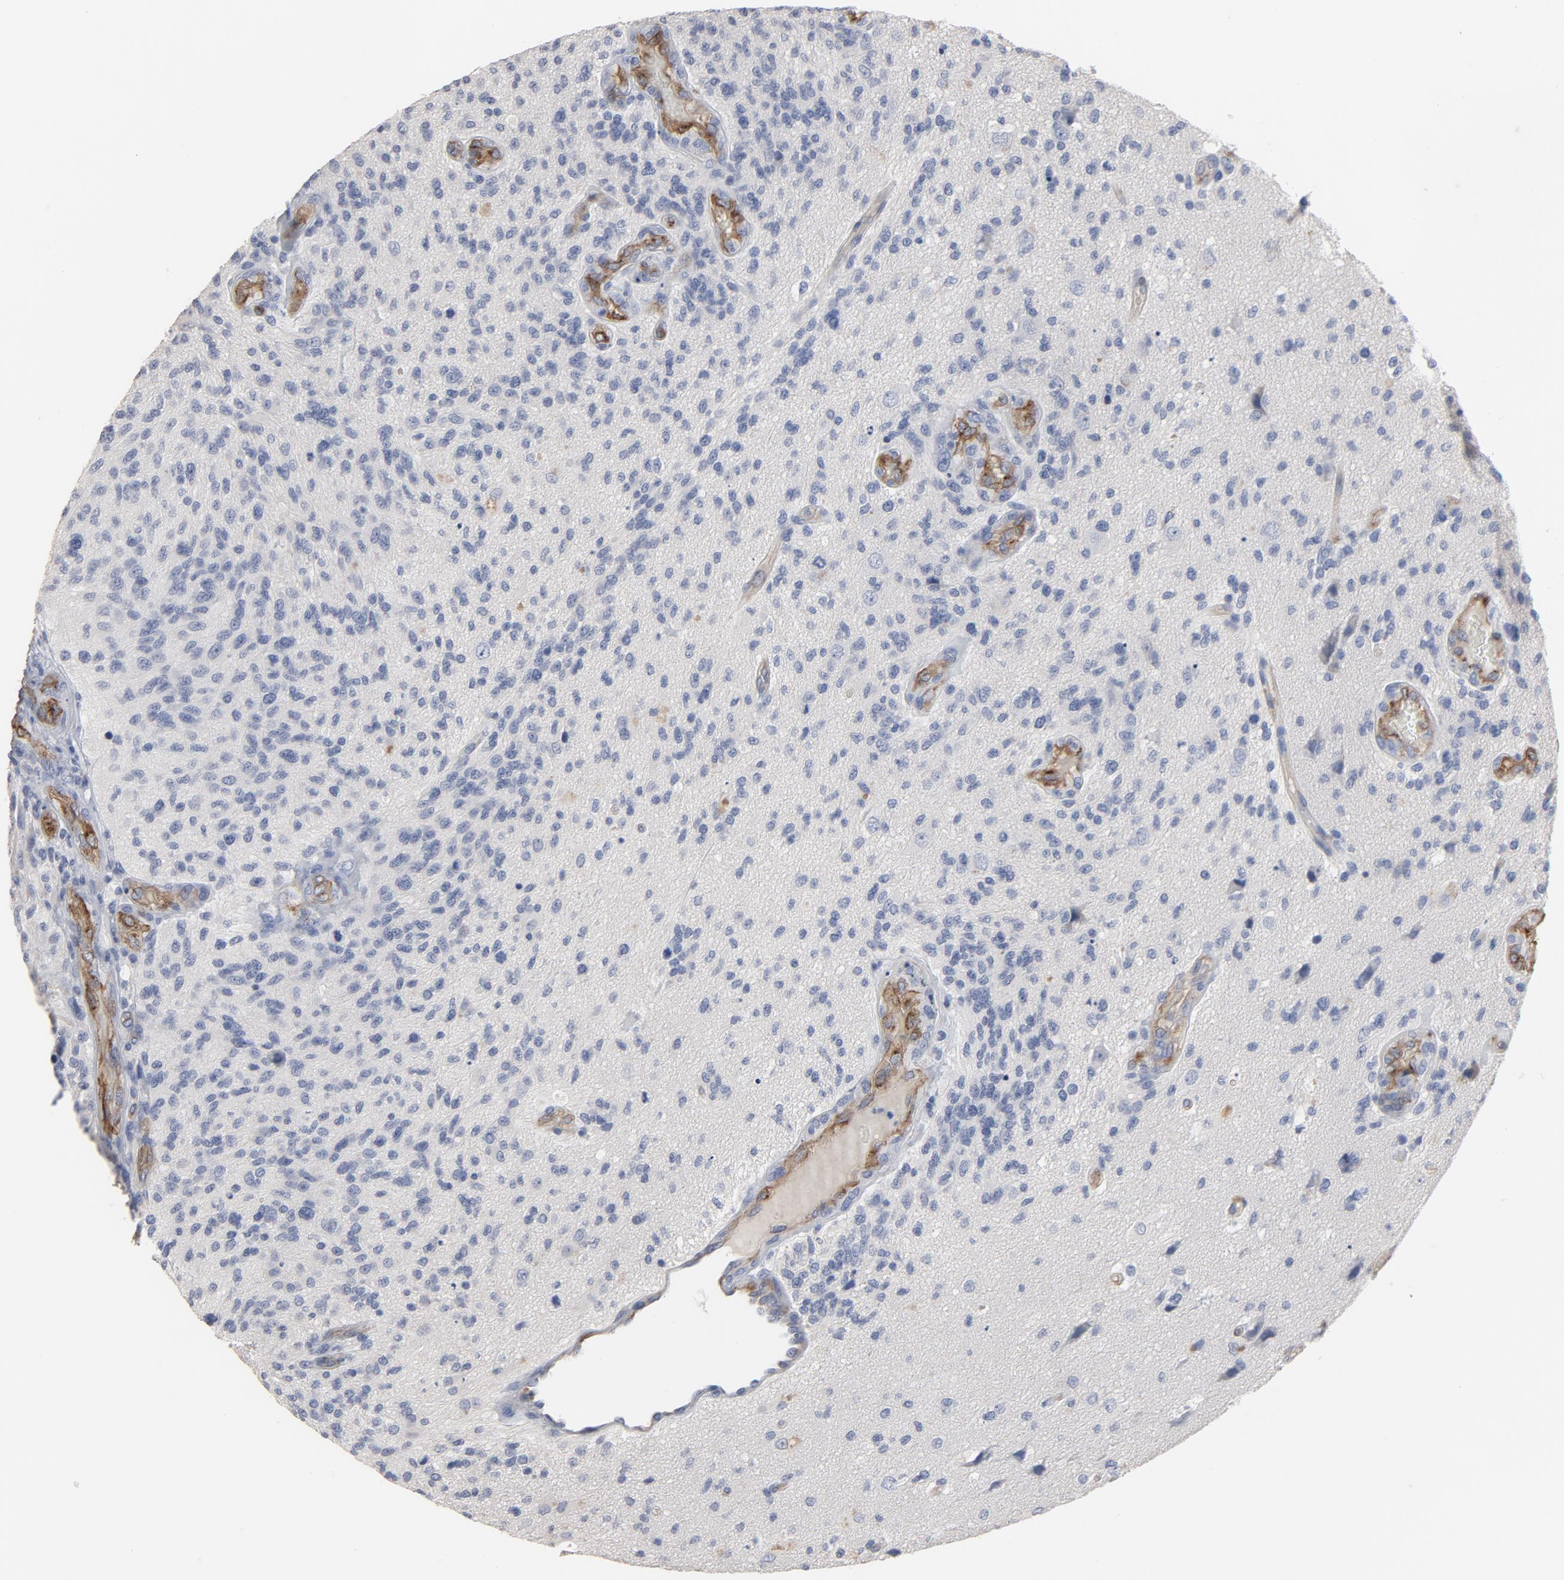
{"staining": {"intensity": "negative", "quantity": "none", "location": "none"}, "tissue": "glioma", "cell_type": "Tumor cells", "image_type": "cancer", "snomed": [{"axis": "morphology", "description": "Normal tissue, NOS"}, {"axis": "morphology", "description": "Glioma, malignant, High grade"}, {"axis": "topography", "description": "Cerebral cortex"}], "caption": "The image demonstrates no staining of tumor cells in glioma. (DAB (3,3'-diaminobenzidine) IHC visualized using brightfield microscopy, high magnification).", "gene": "KDR", "patient": {"sex": "male", "age": 75}}